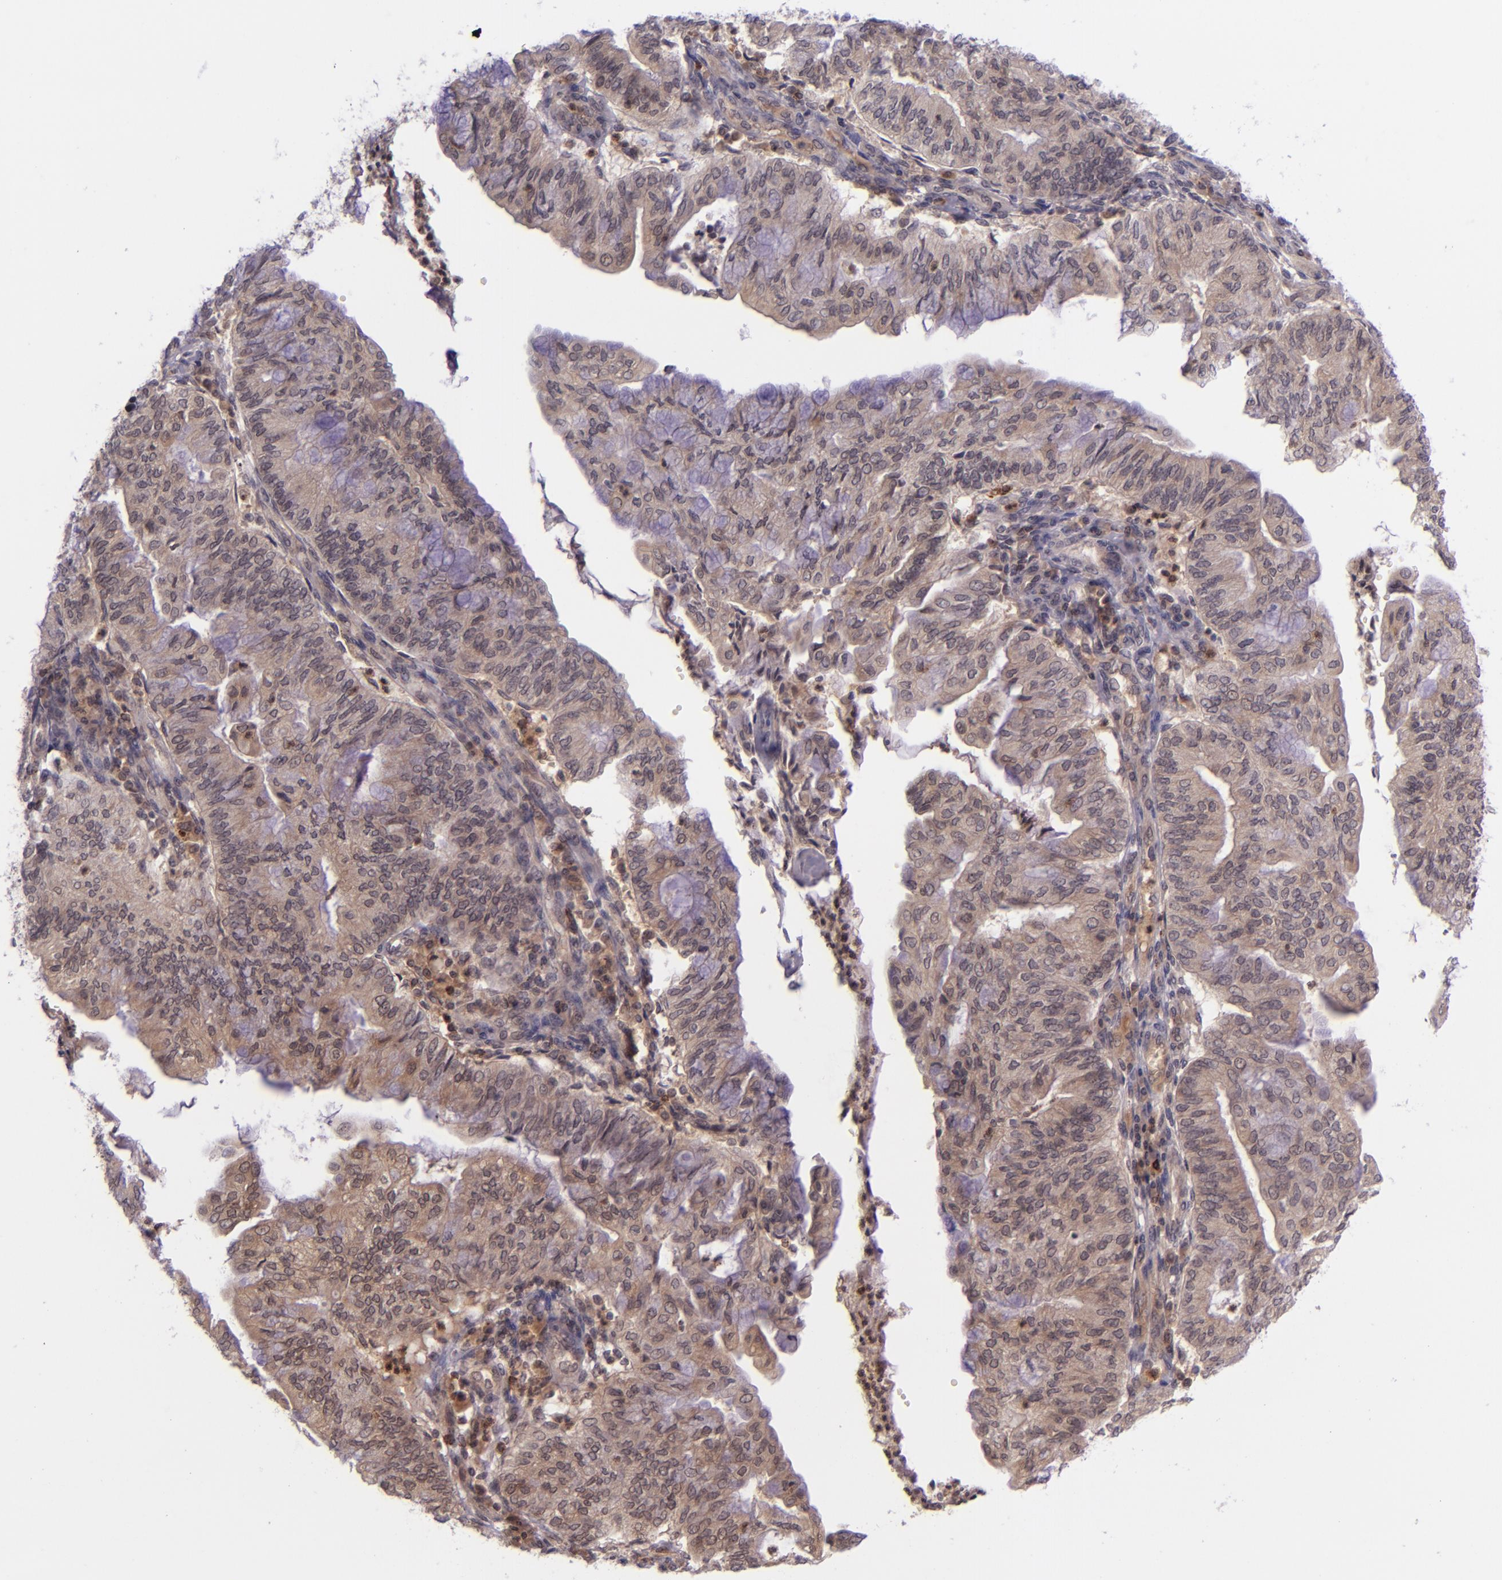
{"staining": {"intensity": "weak", "quantity": "25%-75%", "location": "cytoplasmic/membranous"}, "tissue": "endometrial cancer", "cell_type": "Tumor cells", "image_type": "cancer", "snomed": [{"axis": "morphology", "description": "Adenocarcinoma, NOS"}, {"axis": "topography", "description": "Endometrium"}], "caption": "Approximately 25%-75% of tumor cells in human endometrial cancer demonstrate weak cytoplasmic/membranous protein positivity as visualized by brown immunohistochemical staining.", "gene": "SELL", "patient": {"sex": "female", "age": 59}}